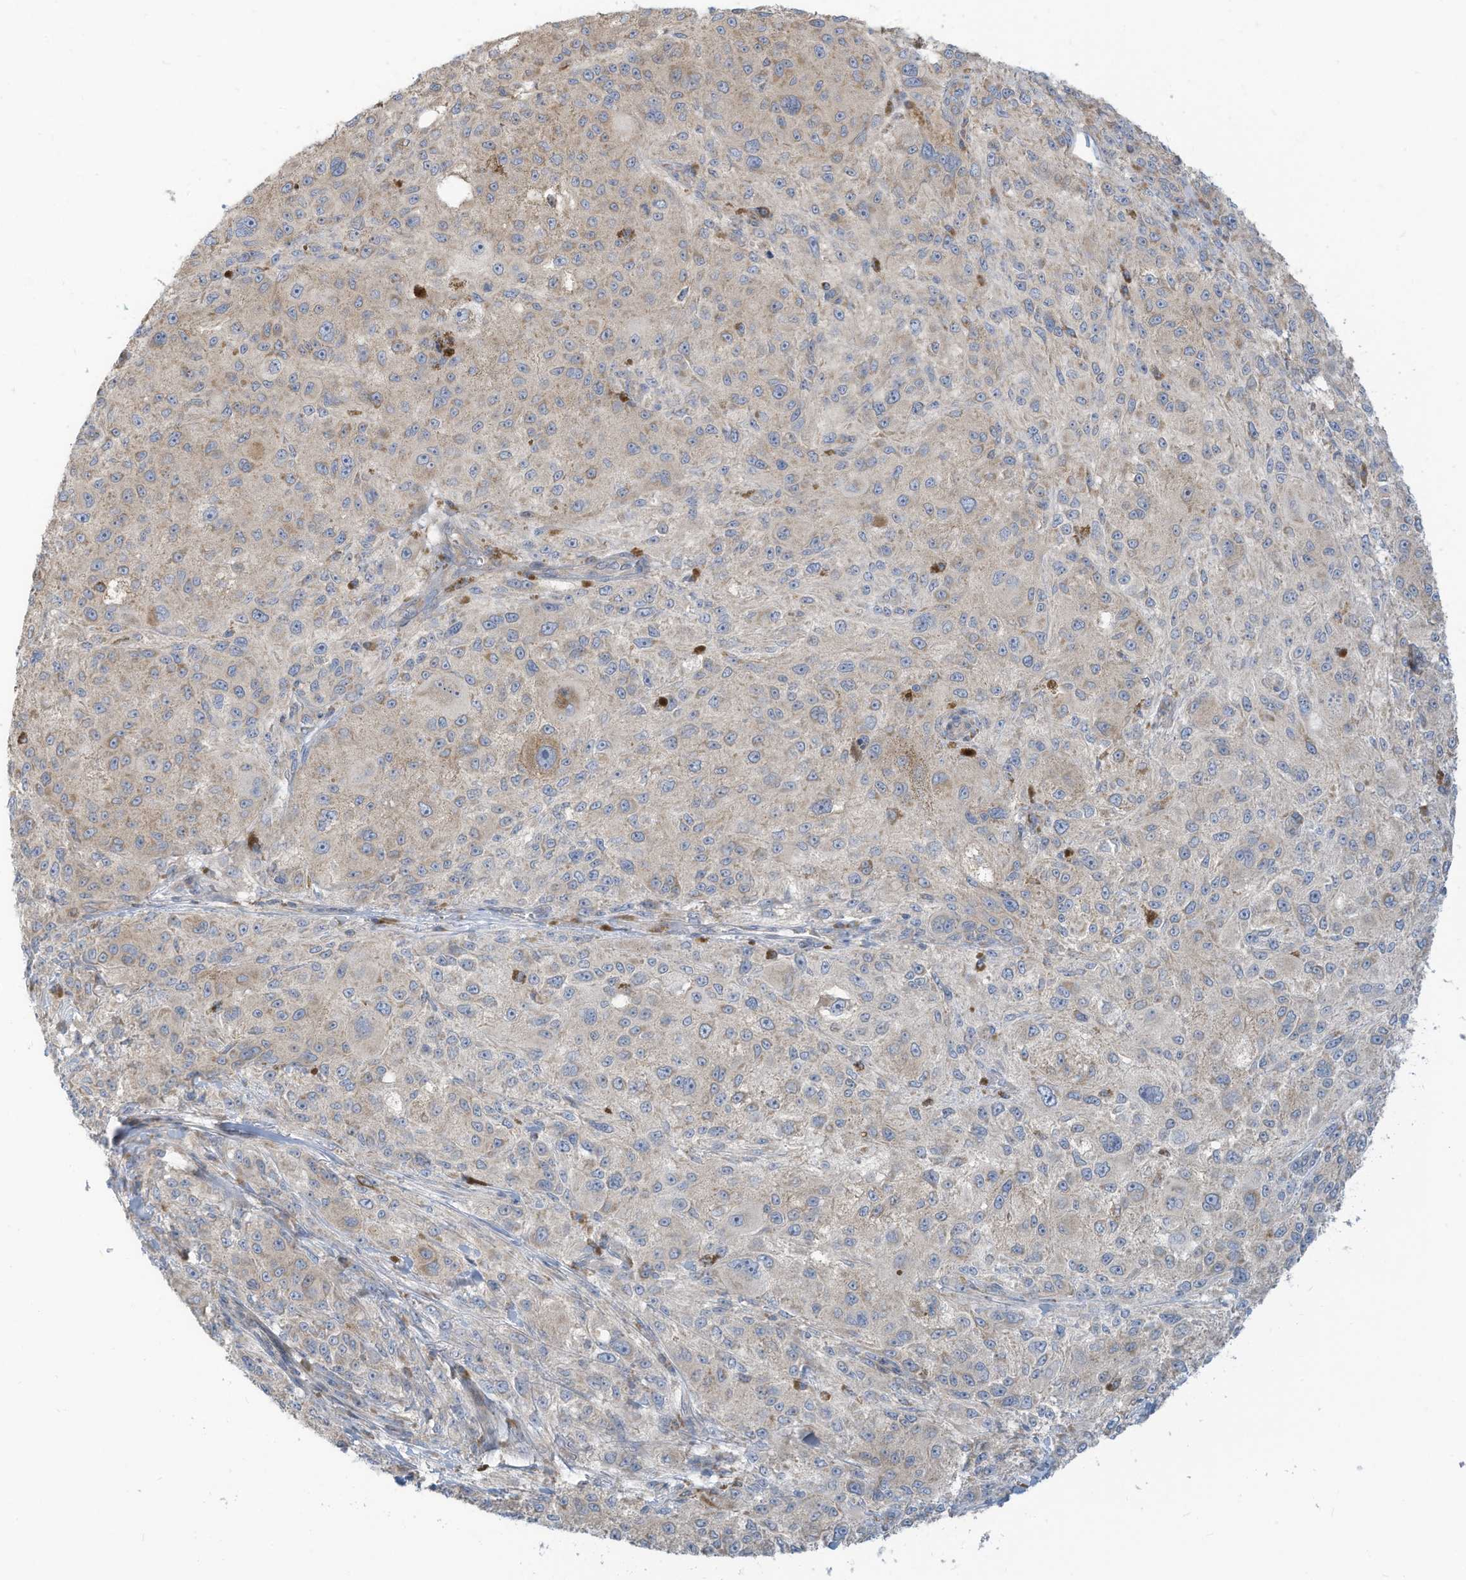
{"staining": {"intensity": "negative", "quantity": "none", "location": "none"}, "tissue": "melanoma", "cell_type": "Tumor cells", "image_type": "cancer", "snomed": [{"axis": "morphology", "description": "Necrosis, NOS"}, {"axis": "morphology", "description": "Malignant melanoma, NOS"}, {"axis": "topography", "description": "Skin"}], "caption": "Tumor cells show no significant protein positivity in malignant melanoma.", "gene": "GTPBP2", "patient": {"sex": "female", "age": 87}}